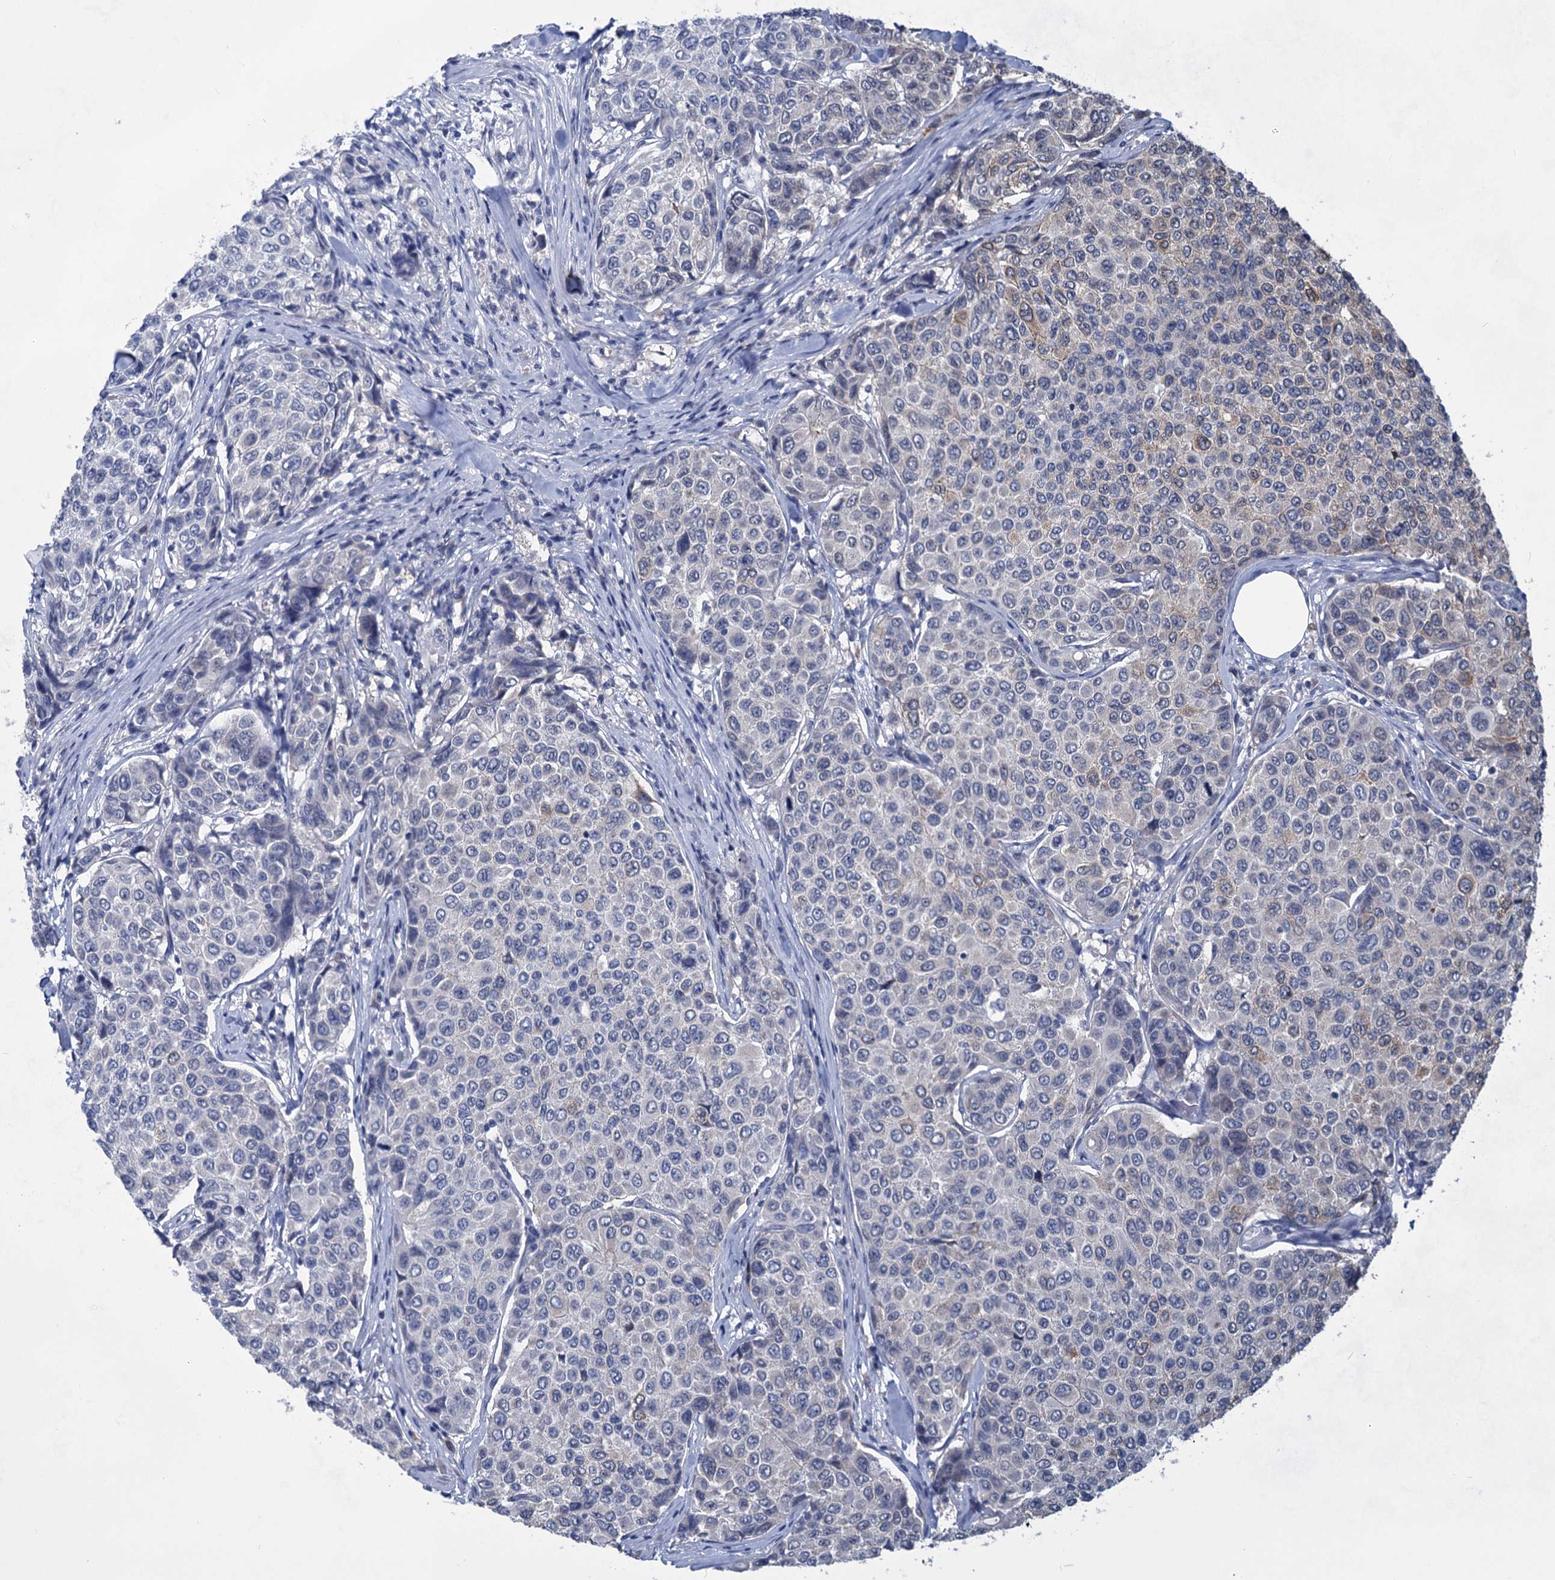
{"staining": {"intensity": "negative", "quantity": "none", "location": "none"}, "tissue": "breast cancer", "cell_type": "Tumor cells", "image_type": "cancer", "snomed": [{"axis": "morphology", "description": "Duct carcinoma"}, {"axis": "topography", "description": "Breast"}], "caption": "Tumor cells are negative for protein expression in human breast infiltrating ductal carcinoma. The staining was performed using DAB to visualize the protein expression in brown, while the nuclei were stained in blue with hematoxylin (Magnification: 20x).", "gene": "TTC17", "patient": {"sex": "female", "age": 55}}